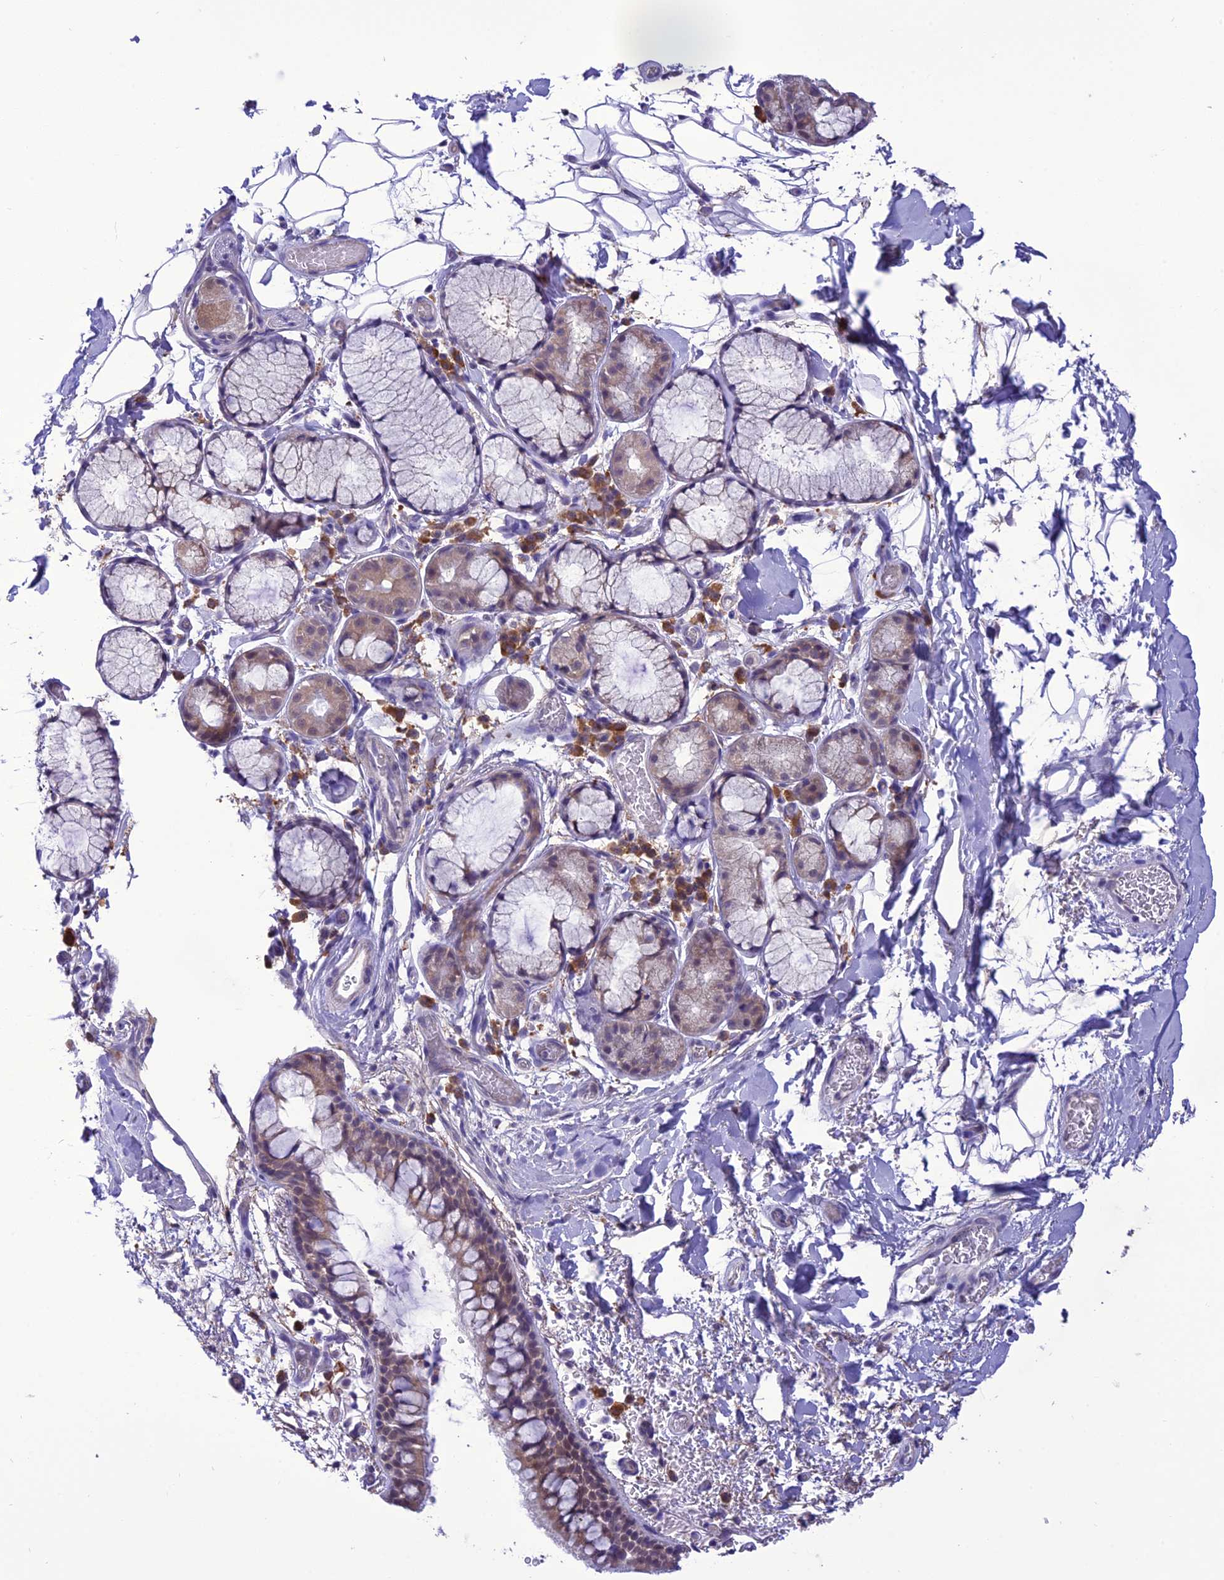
{"staining": {"intensity": "weak", "quantity": ">75%", "location": "cytoplasmic/membranous"}, "tissue": "bronchus", "cell_type": "Respiratory epithelial cells", "image_type": "normal", "snomed": [{"axis": "morphology", "description": "Normal tissue, NOS"}, {"axis": "topography", "description": "Bronchus"}], "caption": "This micrograph reveals immunohistochemistry (IHC) staining of benign bronchus, with low weak cytoplasmic/membranous staining in approximately >75% of respiratory epithelial cells.", "gene": "RNF126", "patient": {"sex": "male", "age": 65}}